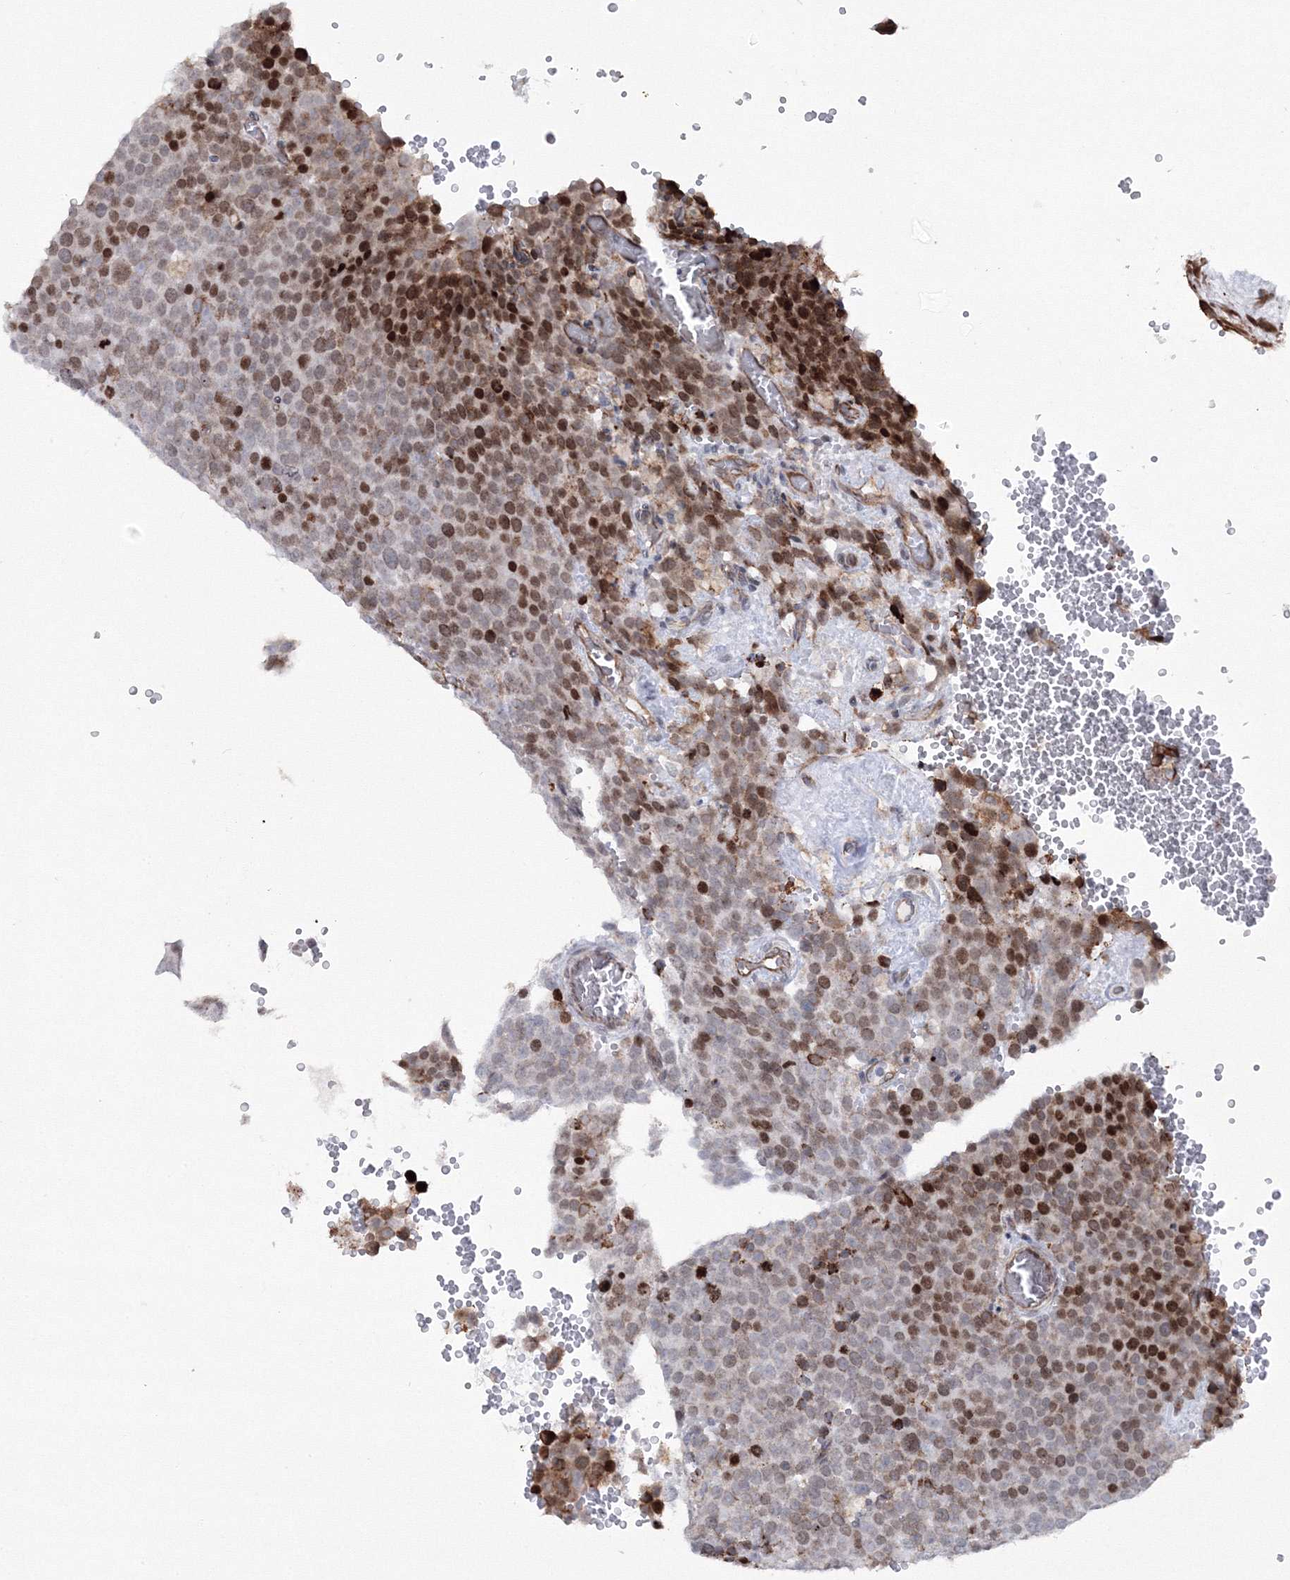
{"staining": {"intensity": "strong", "quantity": "25%-75%", "location": "cytoplasmic/membranous,nuclear"}, "tissue": "testis cancer", "cell_type": "Tumor cells", "image_type": "cancer", "snomed": [{"axis": "morphology", "description": "Seminoma, NOS"}, {"axis": "topography", "description": "Testis"}], "caption": "Immunohistochemistry image of human seminoma (testis) stained for a protein (brown), which shows high levels of strong cytoplasmic/membranous and nuclear expression in approximately 25%-75% of tumor cells.", "gene": "EFCAB12", "patient": {"sex": "male", "age": 71}}